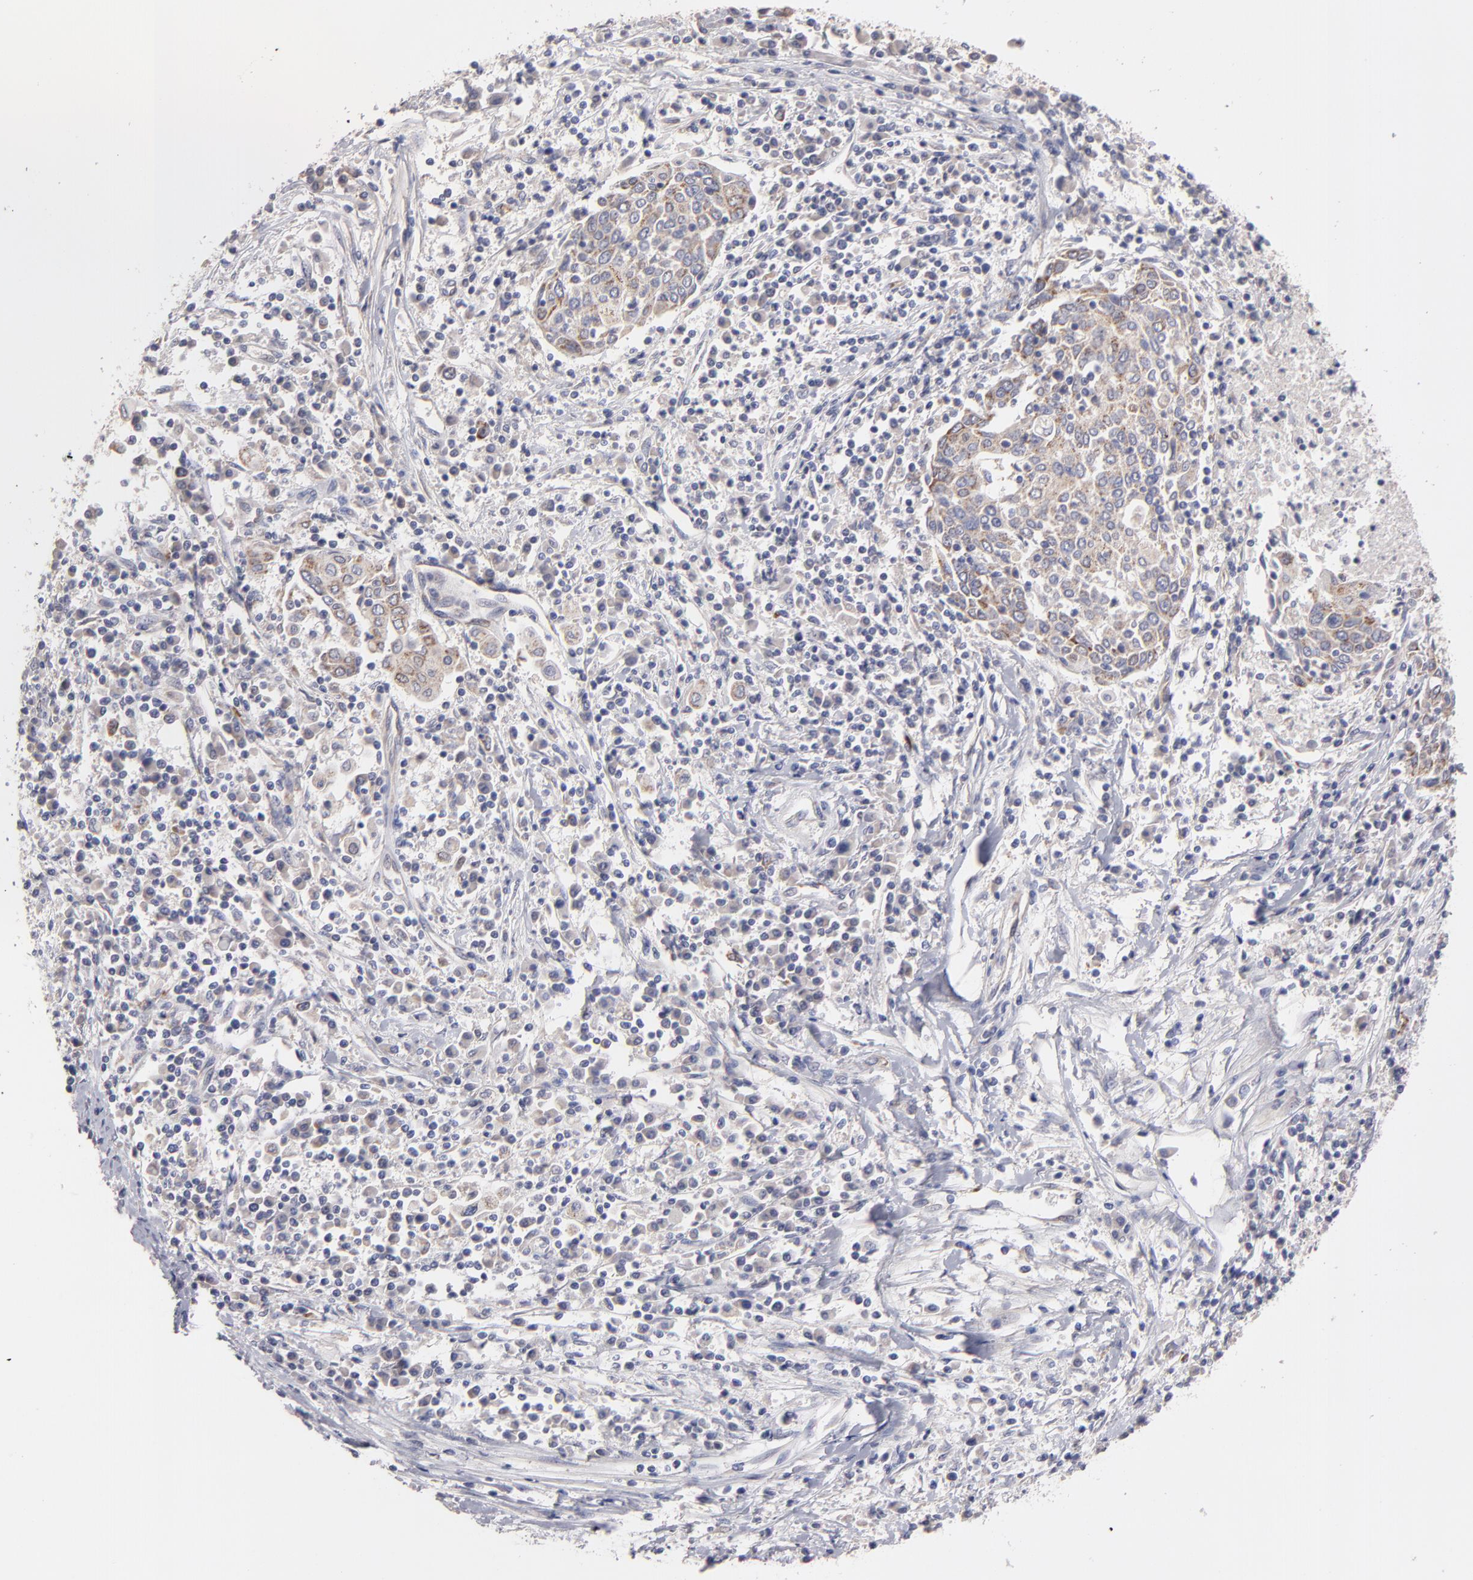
{"staining": {"intensity": "moderate", "quantity": "25%-75%", "location": "cytoplasmic/membranous"}, "tissue": "cervical cancer", "cell_type": "Tumor cells", "image_type": "cancer", "snomed": [{"axis": "morphology", "description": "Squamous cell carcinoma, NOS"}, {"axis": "topography", "description": "Cervix"}], "caption": "Tumor cells reveal medium levels of moderate cytoplasmic/membranous expression in about 25%-75% of cells in human cervical cancer.", "gene": "HCCS", "patient": {"sex": "female", "age": 40}}